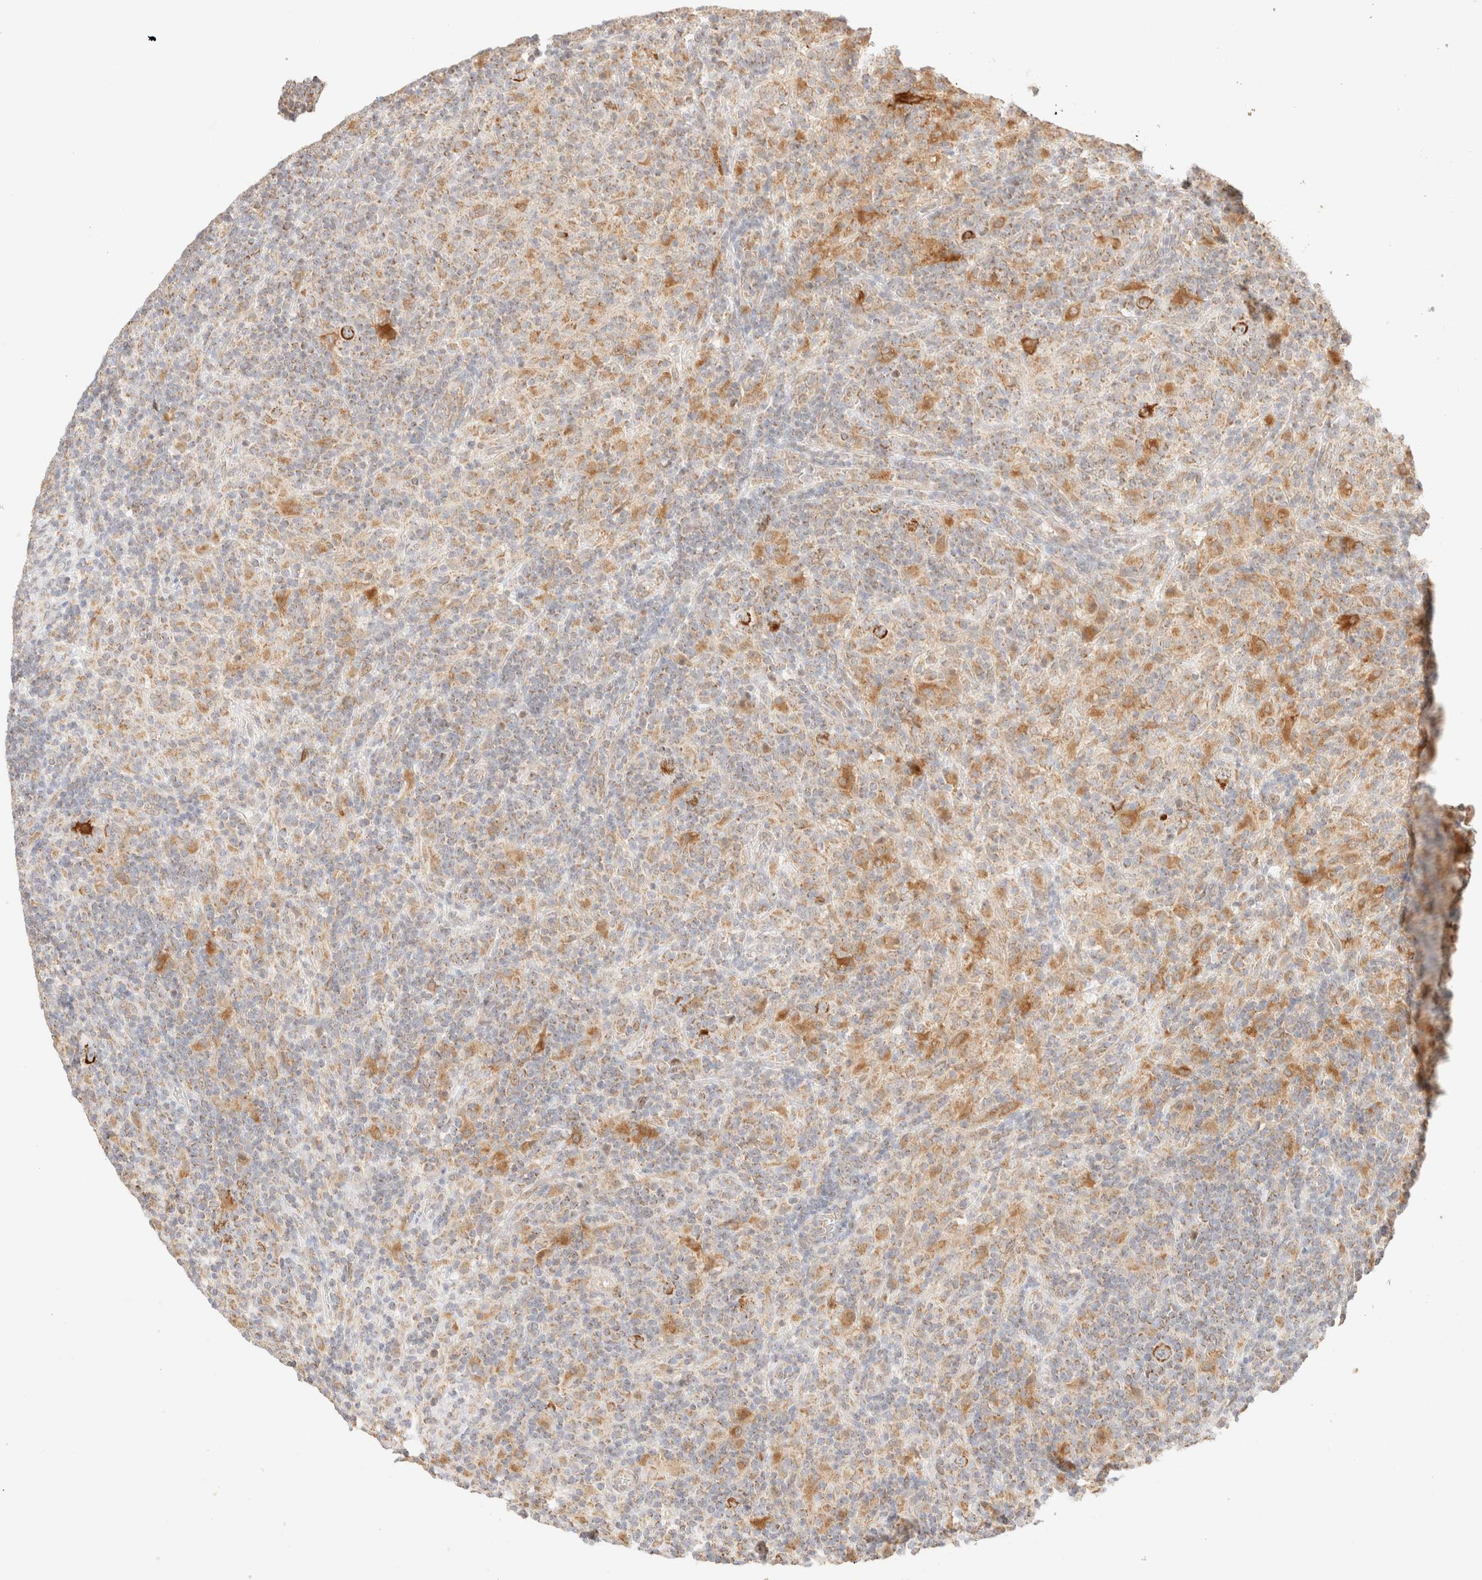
{"staining": {"intensity": "strong", "quantity": ">75%", "location": "cytoplasmic/membranous"}, "tissue": "lymphoma", "cell_type": "Tumor cells", "image_type": "cancer", "snomed": [{"axis": "morphology", "description": "Hodgkin's disease, NOS"}, {"axis": "topography", "description": "Lymph node"}], "caption": "A micrograph of human Hodgkin's disease stained for a protein exhibits strong cytoplasmic/membranous brown staining in tumor cells.", "gene": "TACO1", "patient": {"sex": "male", "age": 70}}